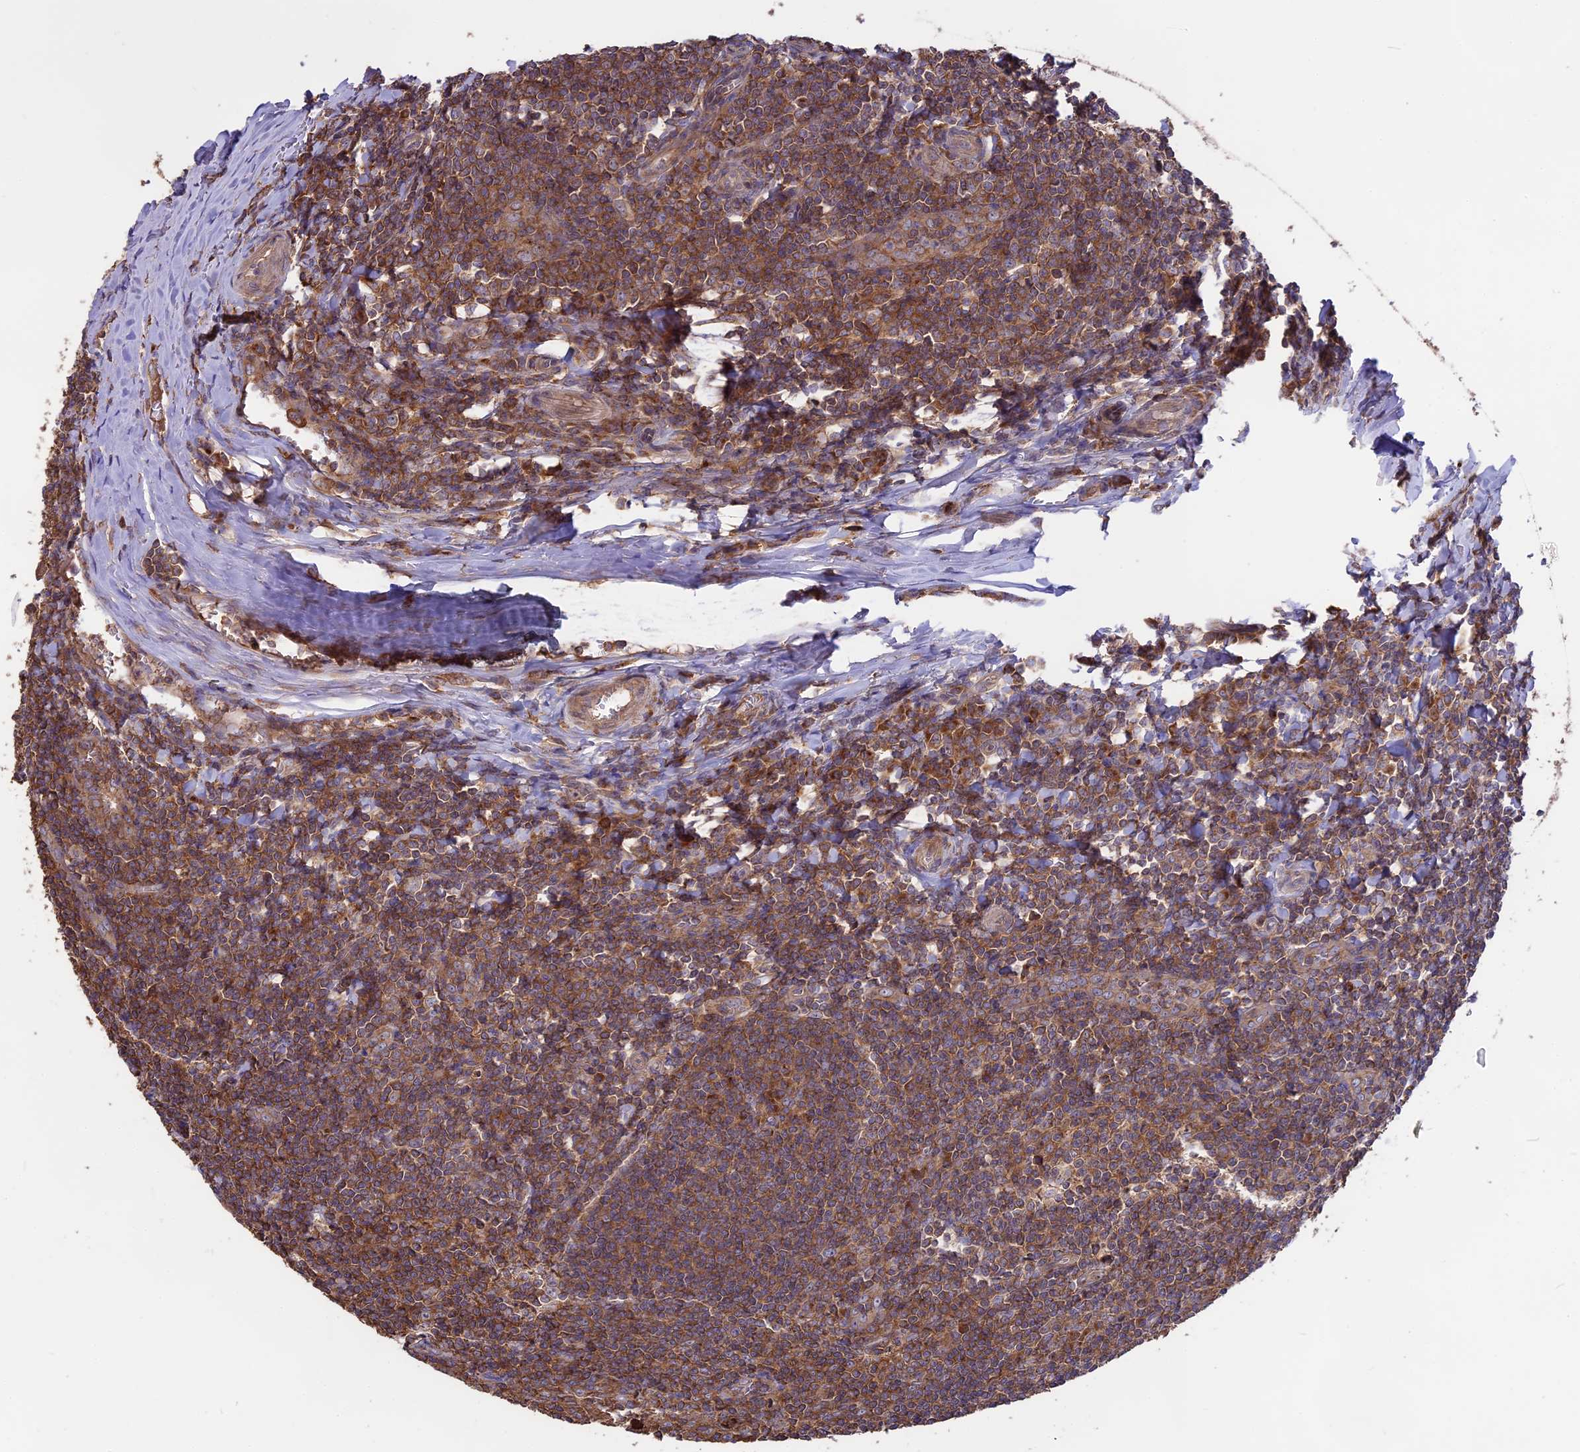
{"staining": {"intensity": "moderate", "quantity": ">75%", "location": "cytoplasmic/membranous"}, "tissue": "tonsil", "cell_type": "Germinal center cells", "image_type": "normal", "snomed": [{"axis": "morphology", "description": "Normal tissue, NOS"}, {"axis": "topography", "description": "Tonsil"}], "caption": "Normal tonsil exhibits moderate cytoplasmic/membranous staining in approximately >75% of germinal center cells, visualized by immunohistochemistry.", "gene": "NUDT8", "patient": {"sex": "male", "age": 27}}